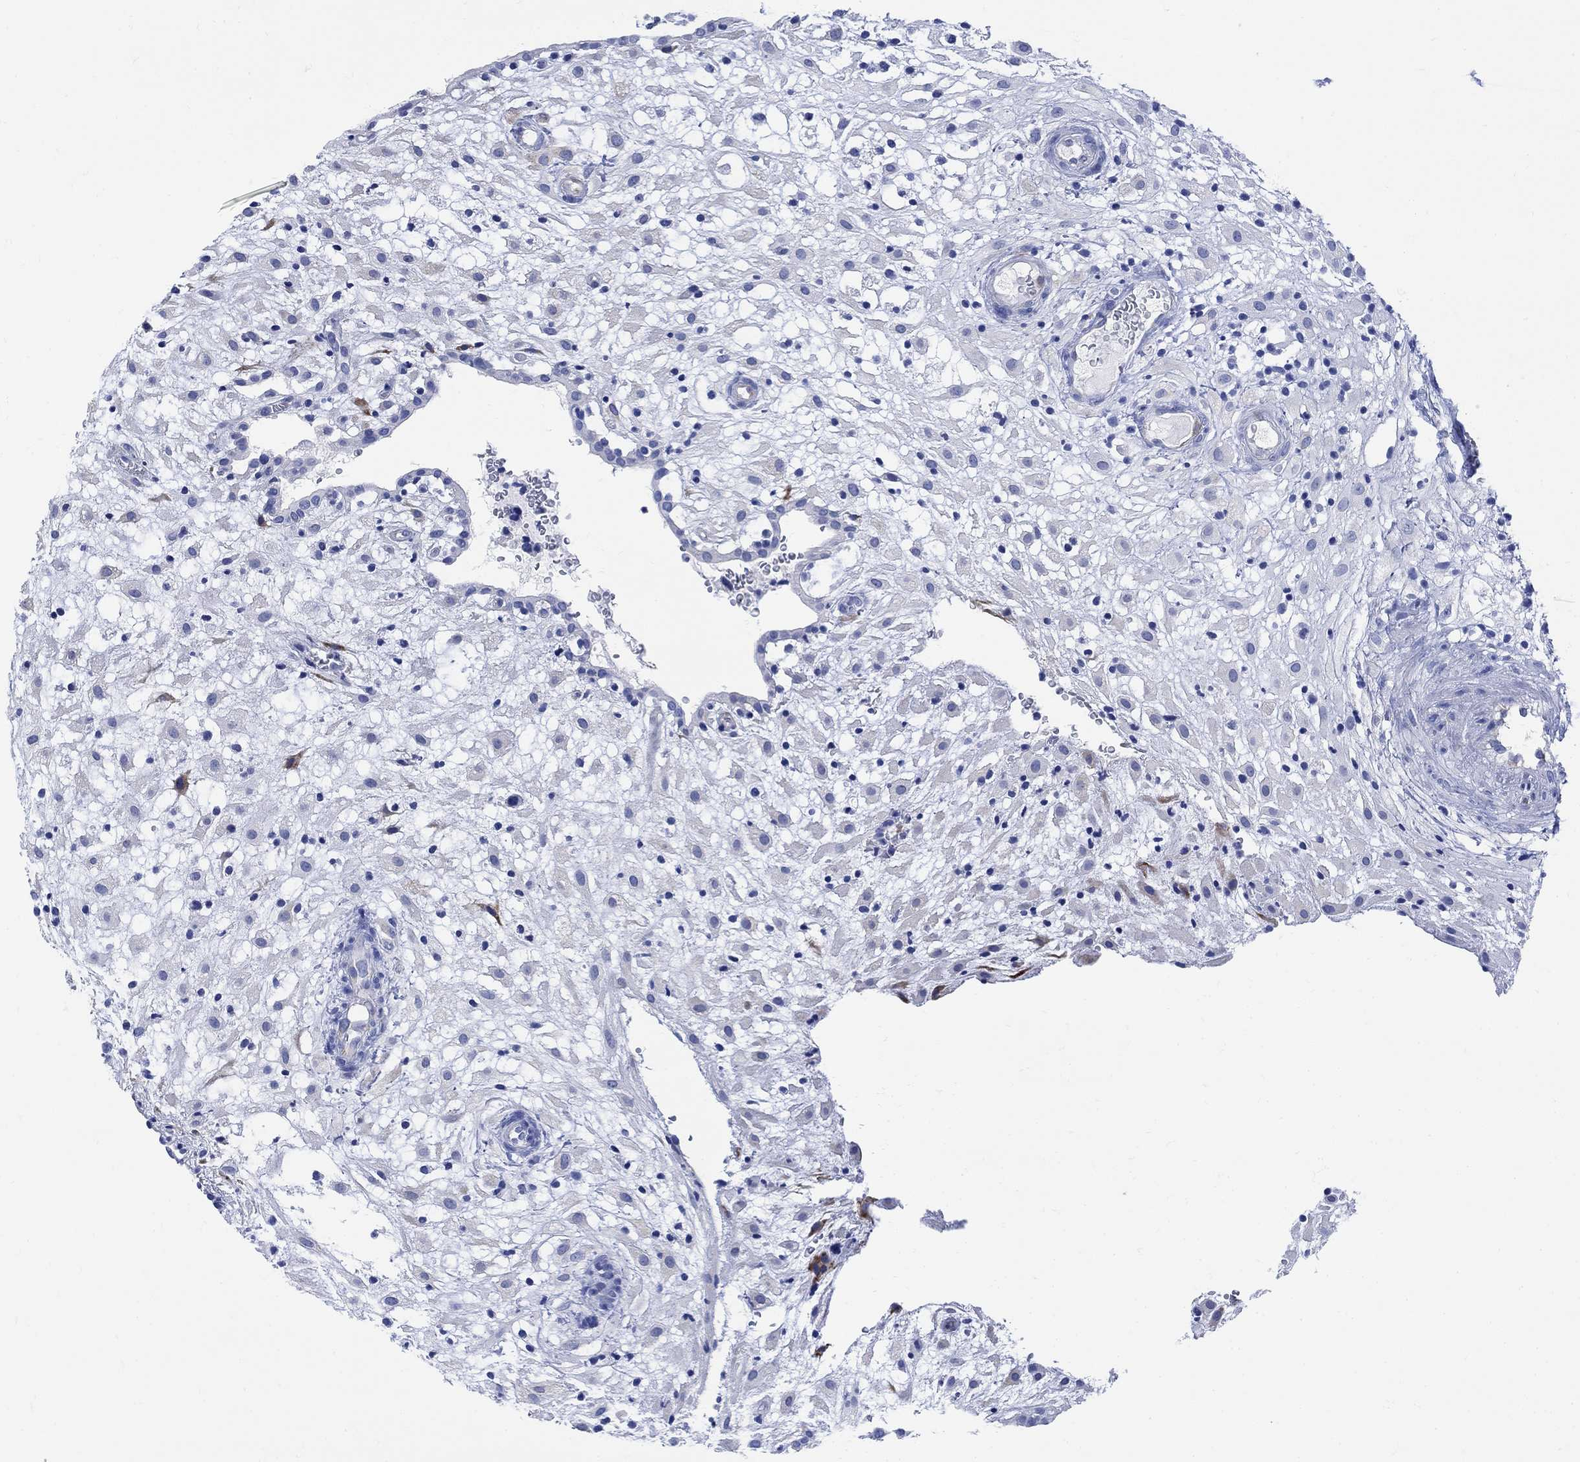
{"staining": {"intensity": "negative", "quantity": "none", "location": "none"}, "tissue": "placenta", "cell_type": "Decidual cells", "image_type": "normal", "snomed": [{"axis": "morphology", "description": "Normal tissue, NOS"}, {"axis": "topography", "description": "Placenta"}], "caption": "Normal placenta was stained to show a protein in brown. There is no significant staining in decidual cells. (Brightfield microscopy of DAB immunohistochemistry (IHC) at high magnification).", "gene": "MYL1", "patient": {"sex": "female", "age": 24}}